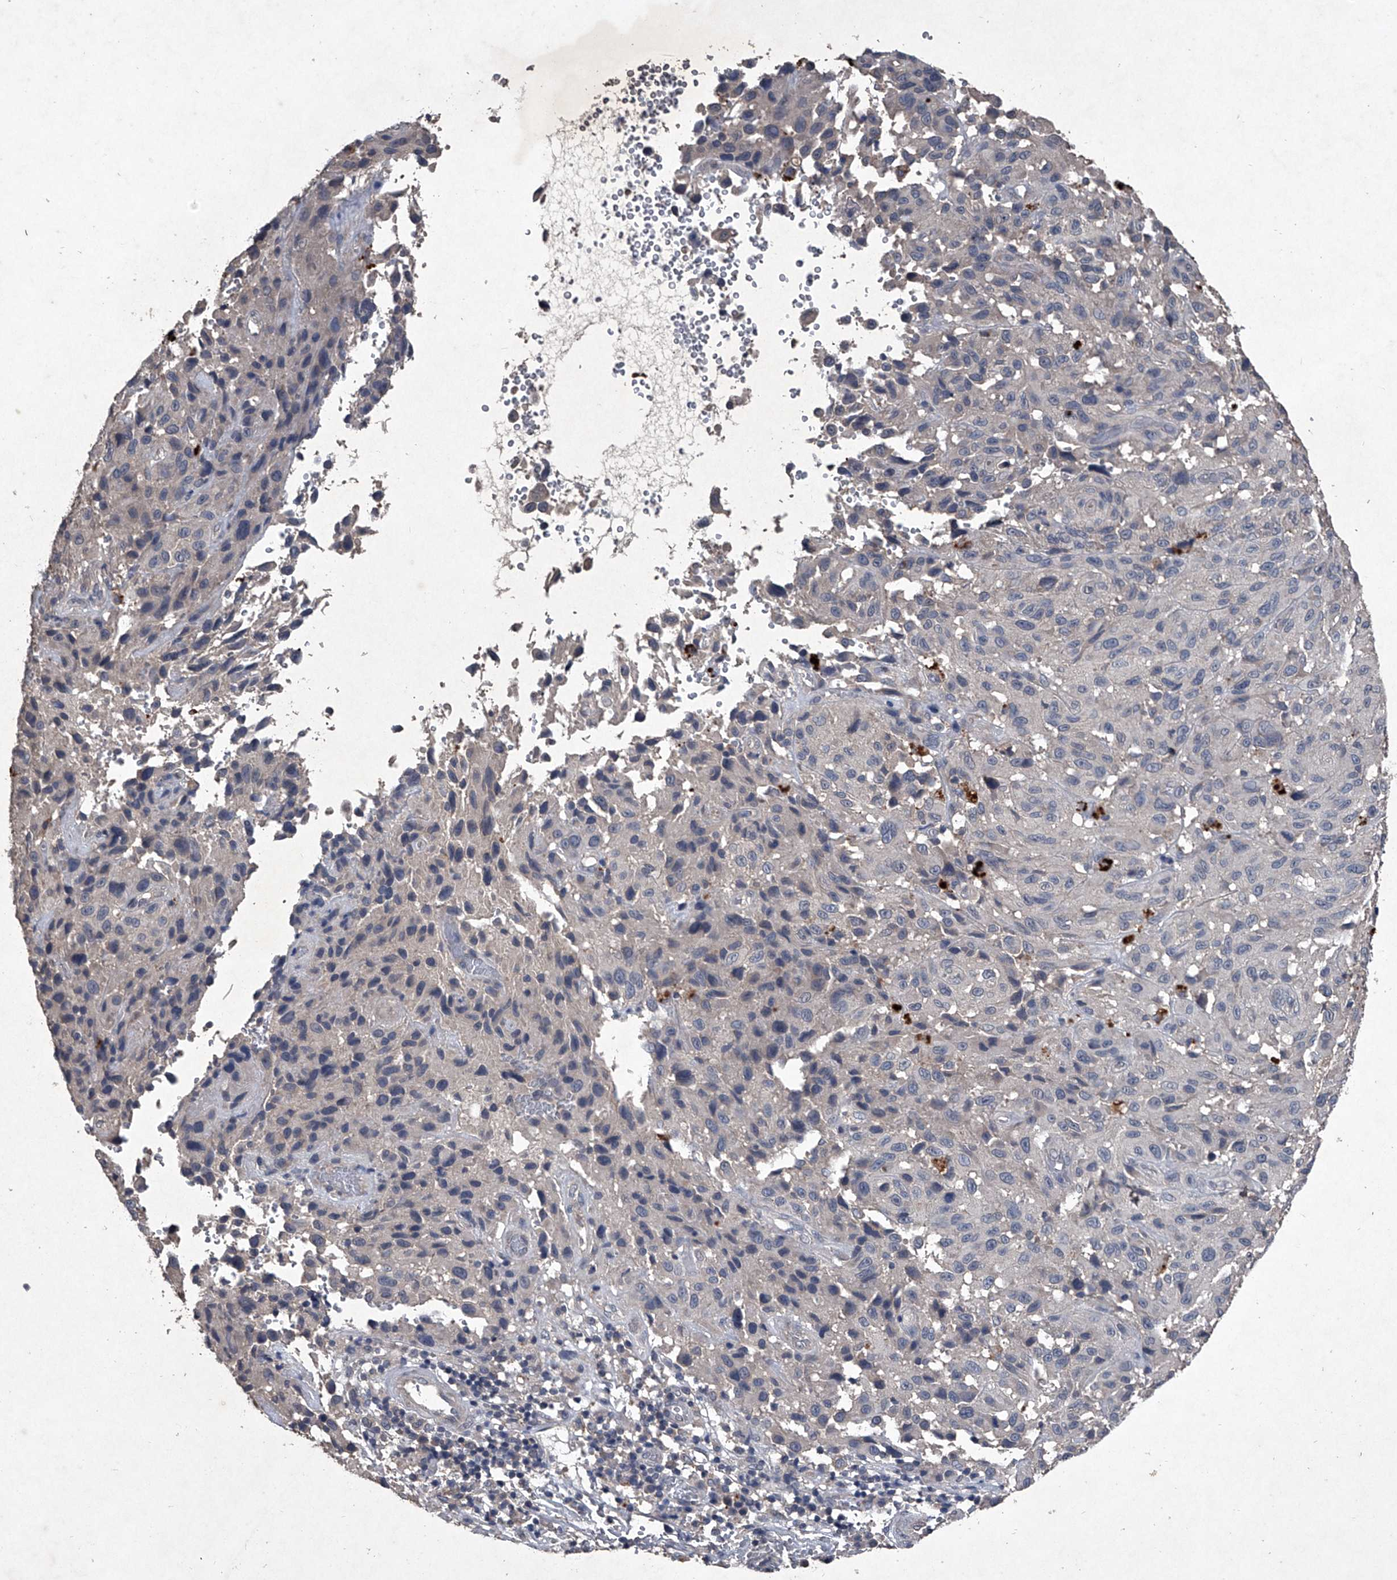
{"staining": {"intensity": "negative", "quantity": "none", "location": "none"}, "tissue": "melanoma", "cell_type": "Tumor cells", "image_type": "cancer", "snomed": [{"axis": "morphology", "description": "Malignant melanoma, NOS"}, {"axis": "topography", "description": "Skin"}], "caption": "IHC image of human malignant melanoma stained for a protein (brown), which shows no positivity in tumor cells.", "gene": "MAPKAP1", "patient": {"sex": "male", "age": 66}}